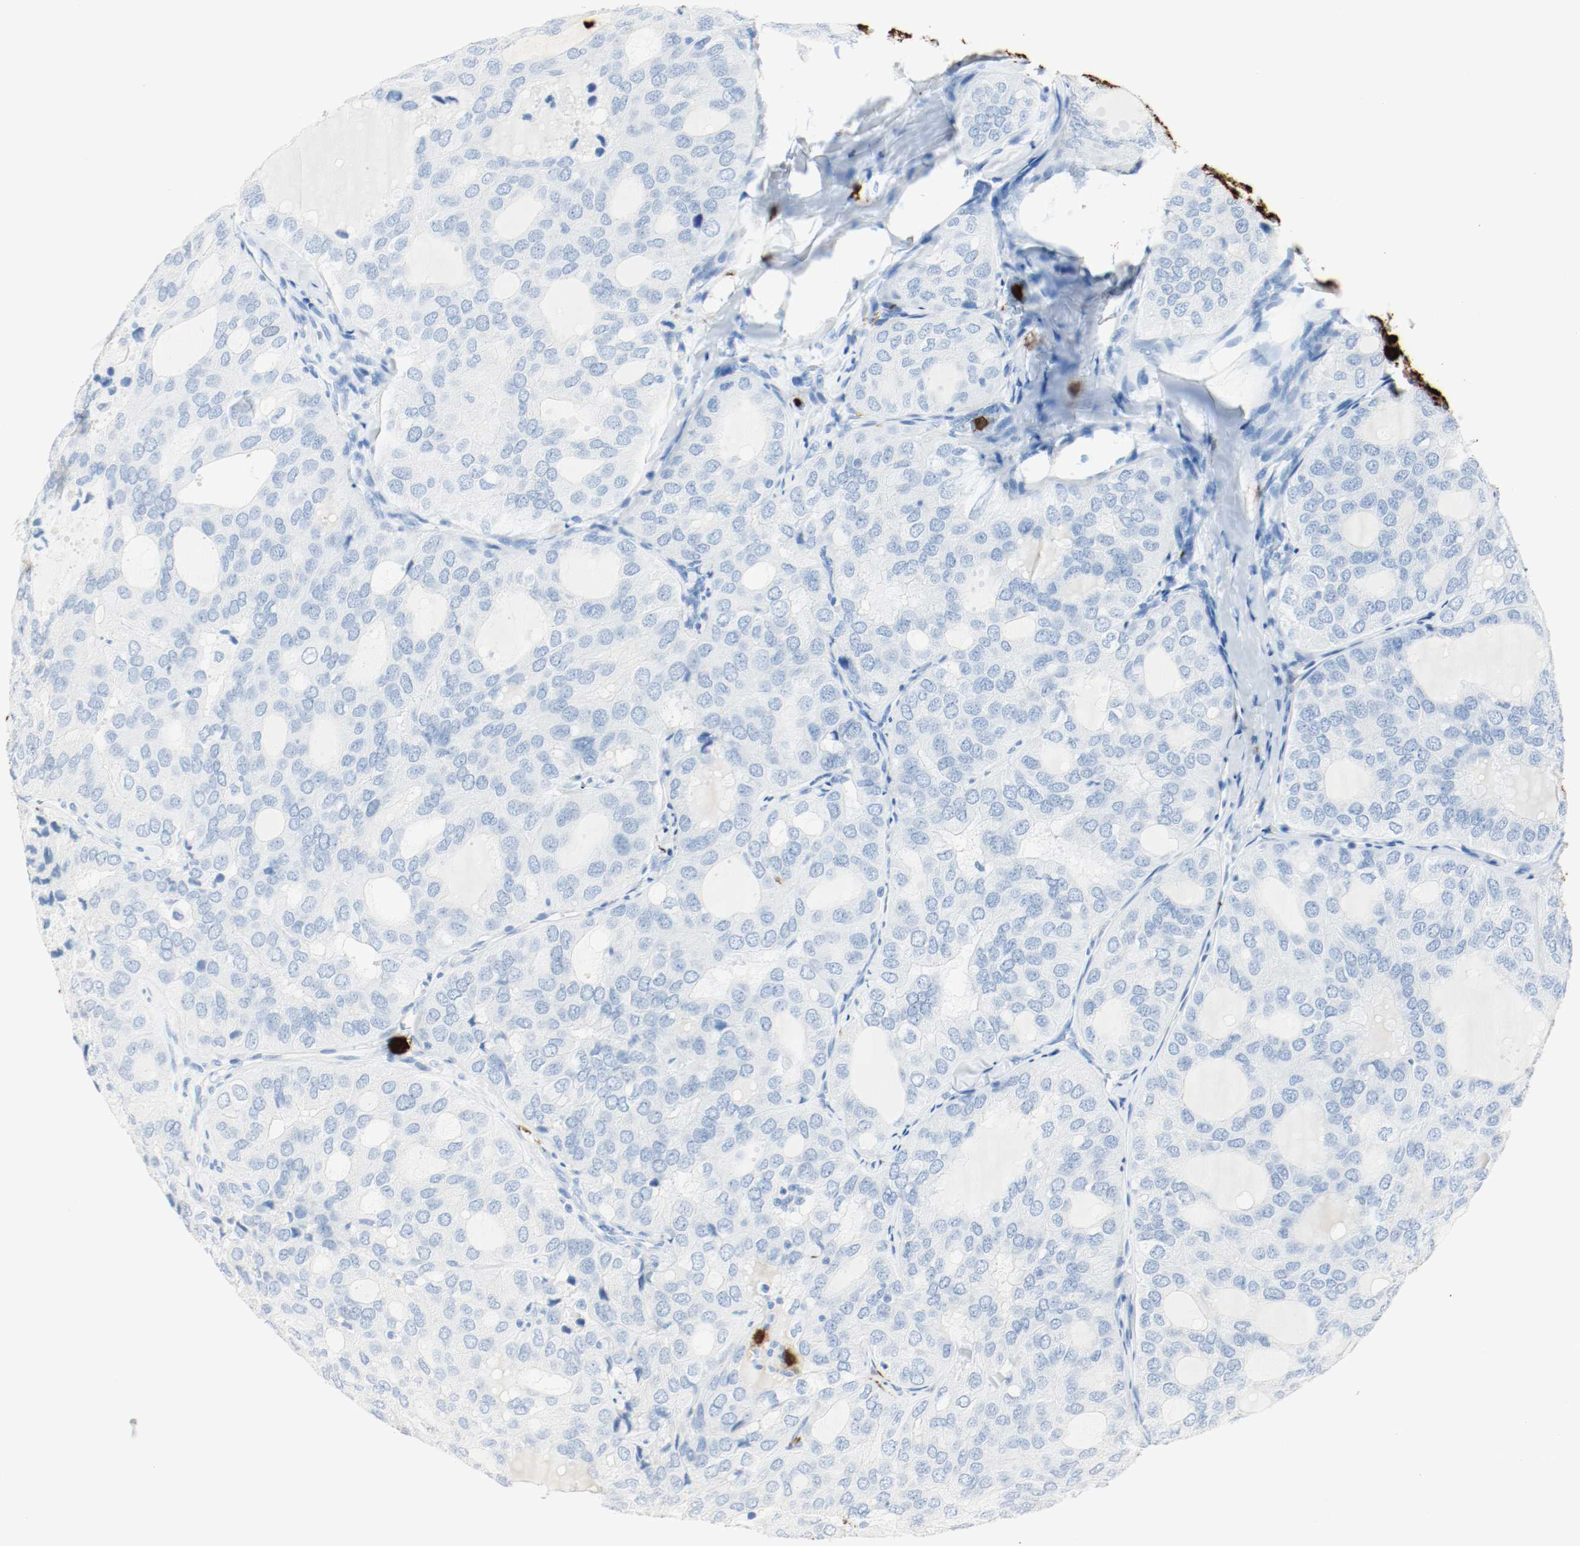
{"staining": {"intensity": "negative", "quantity": "none", "location": "none"}, "tissue": "thyroid cancer", "cell_type": "Tumor cells", "image_type": "cancer", "snomed": [{"axis": "morphology", "description": "Follicular adenoma carcinoma, NOS"}, {"axis": "topography", "description": "Thyroid gland"}], "caption": "An image of human thyroid cancer is negative for staining in tumor cells.", "gene": "S100A9", "patient": {"sex": "male", "age": 75}}